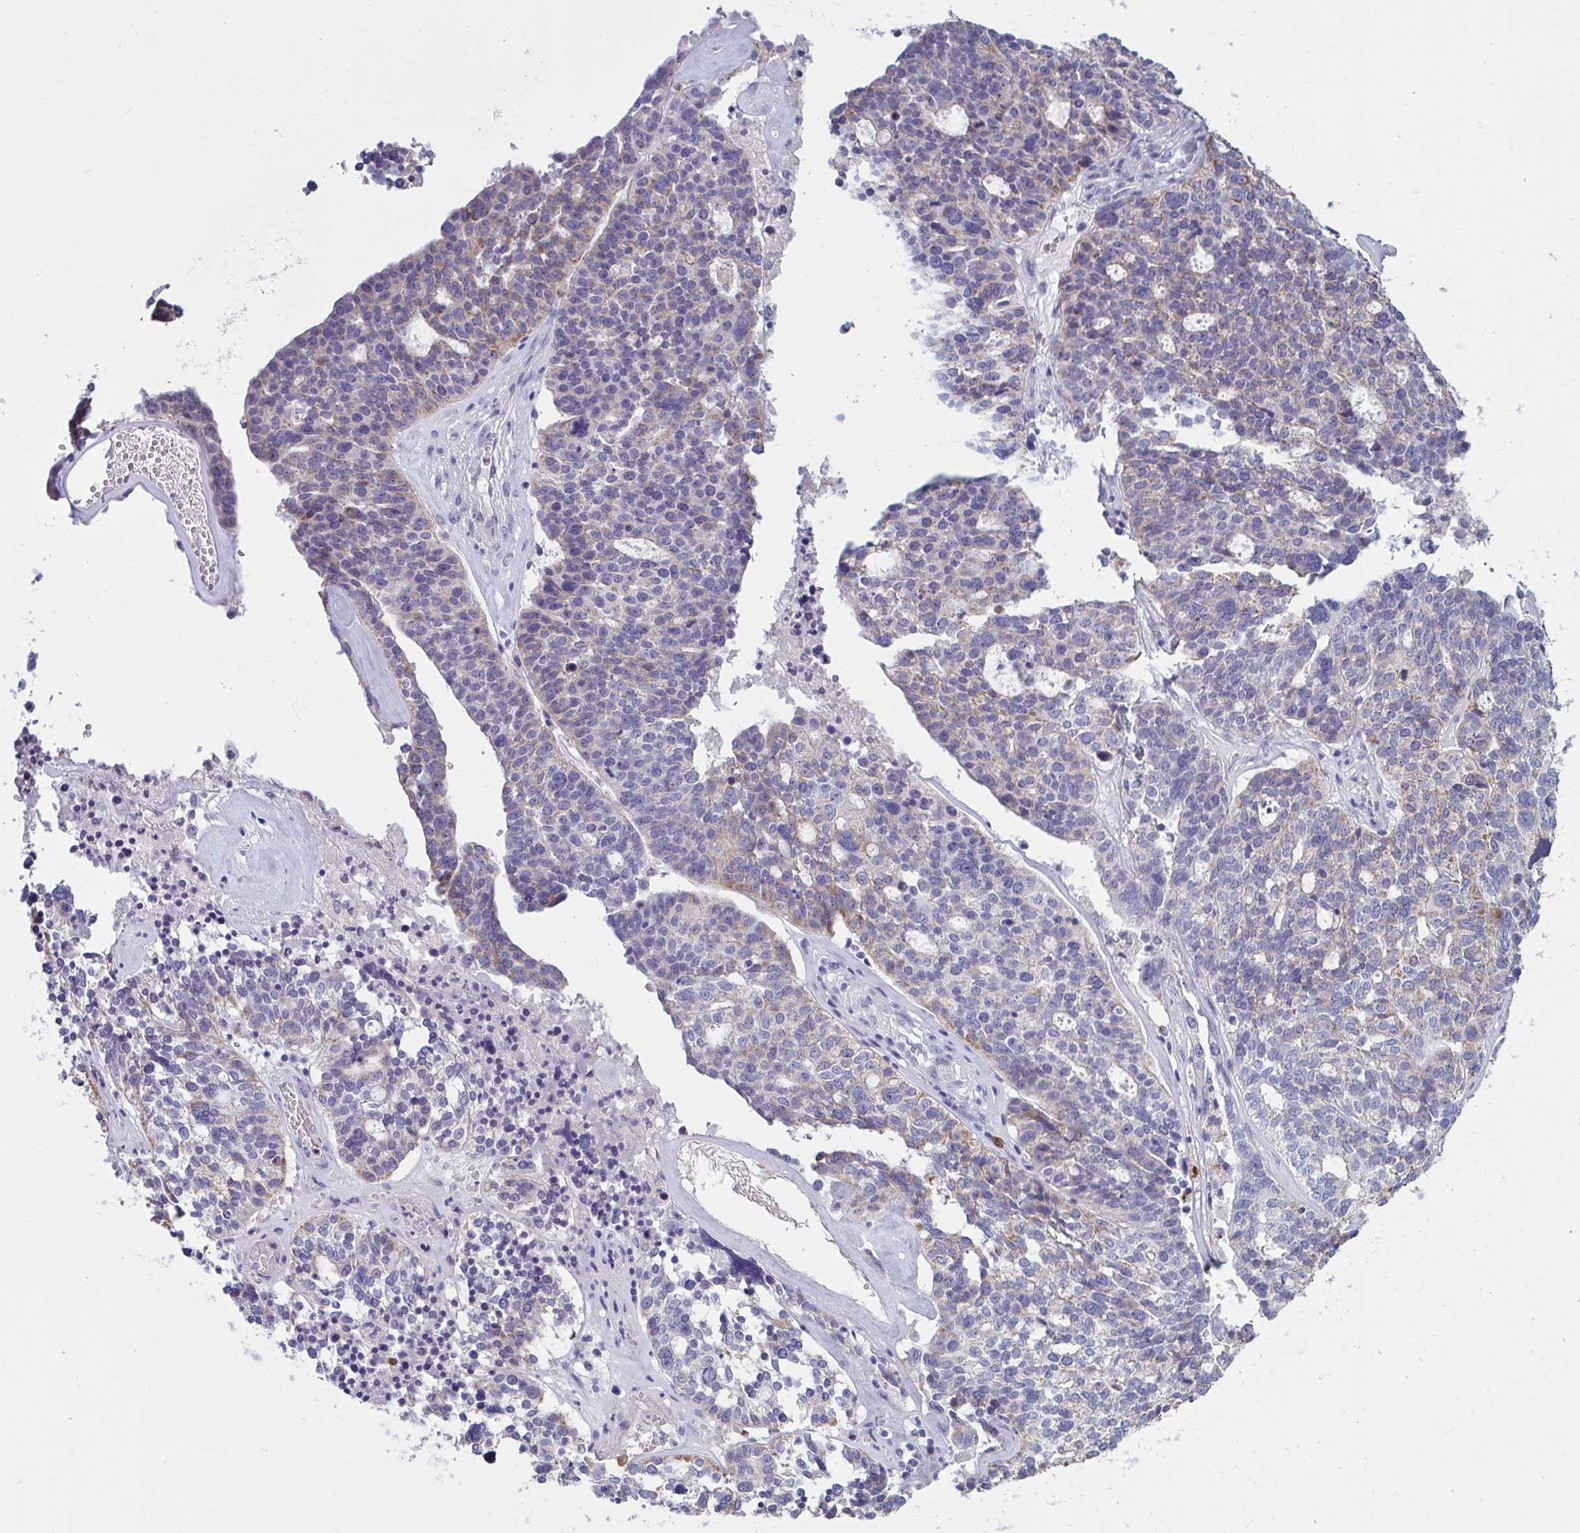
{"staining": {"intensity": "weak", "quantity": "<25%", "location": "cytoplasmic/membranous"}, "tissue": "ovarian cancer", "cell_type": "Tumor cells", "image_type": "cancer", "snomed": [{"axis": "morphology", "description": "Cystadenocarcinoma, serous, NOS"}, {"axis": "topography", "description": "Ovary"}], "caption": "Ovarian cancer (serous cystadenocarcinoma) was stained to show a protein in brown. There is no significant staining in tumor cells.", "gene": "TAS2R38", "patient": {"sex": "female", "age": 59}}